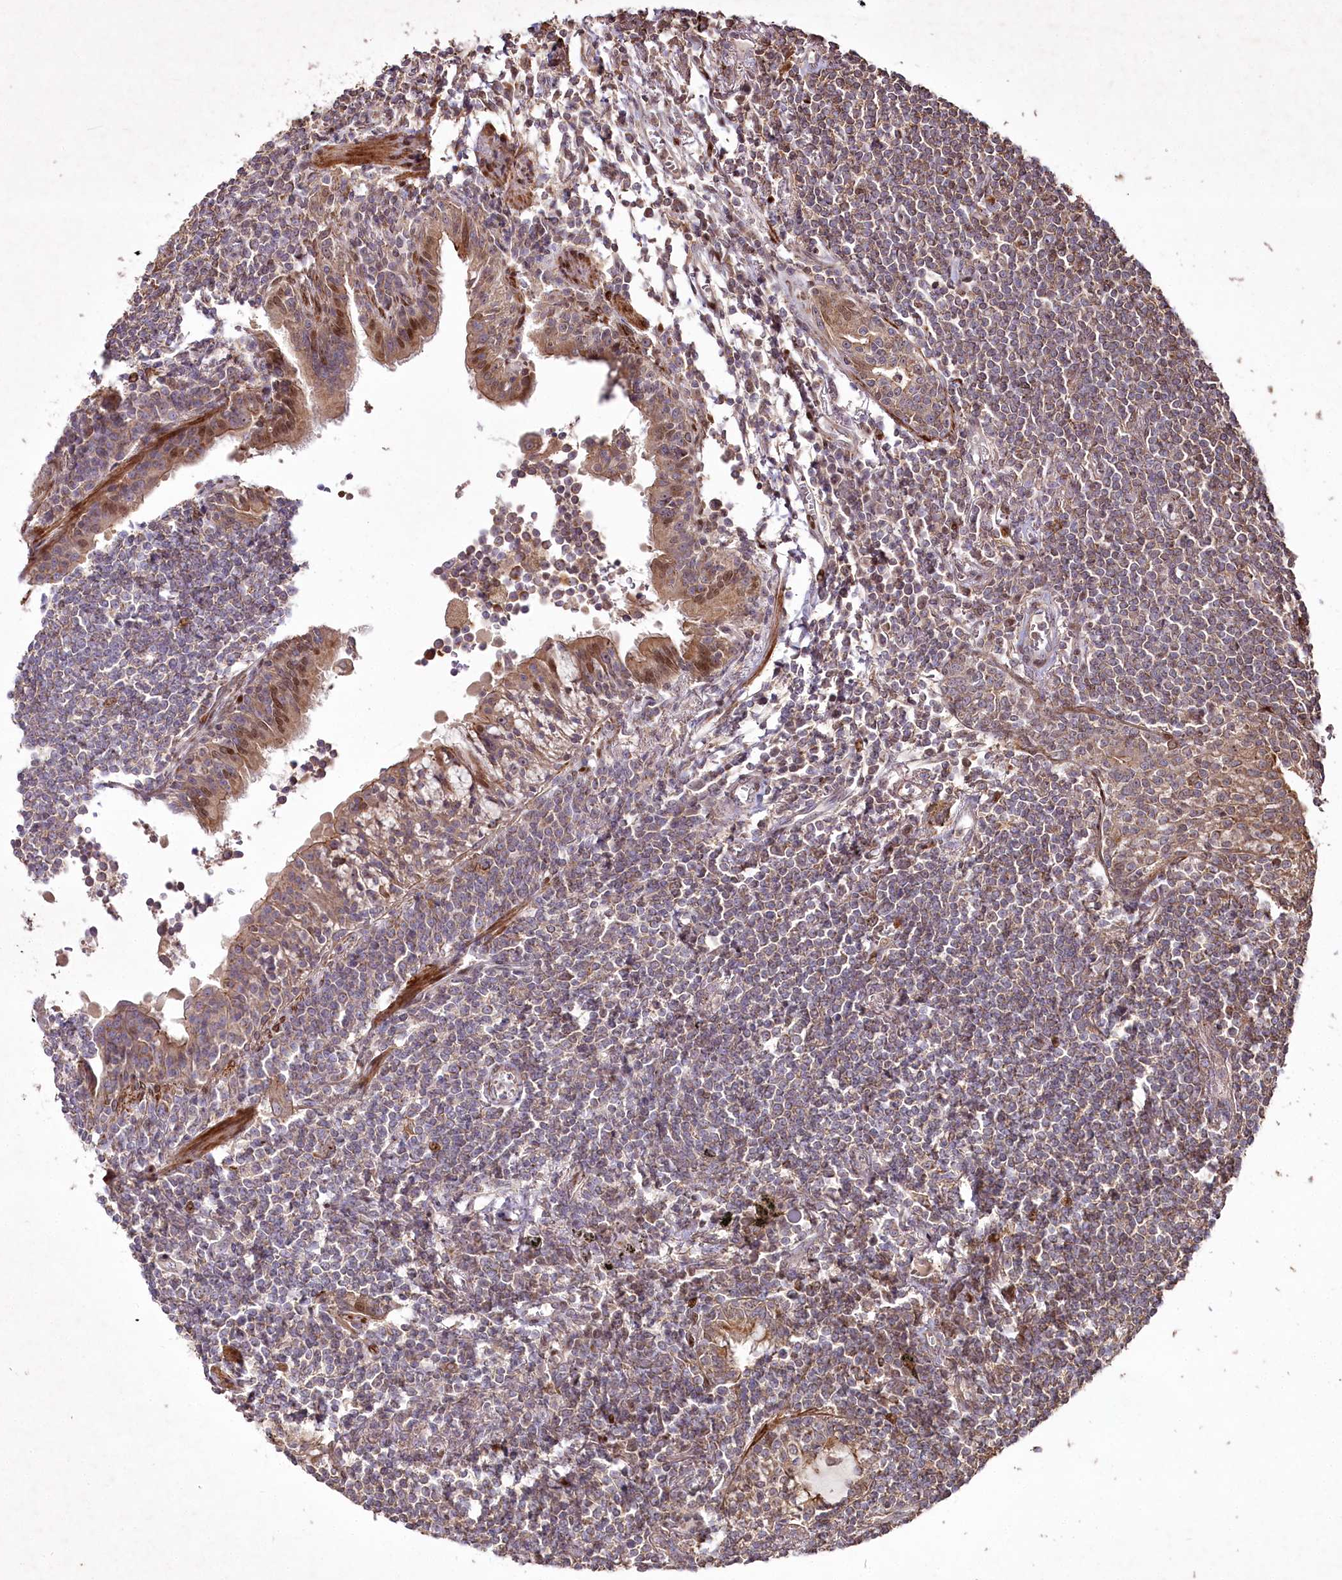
{"staining": {"intensity": "negative", "quantity": "none", "location": "none"}, "tissue": "lymphoma", "cell_type": "Tumor cells", "image_type": "cancer", "snomed": [{"axis": "morphology", "description": "Malignant lymphoma, non-Hodgkin's type, Low grade"}, {"axis": "topography", "description": "Lung"}], "caption": "Tumor cells show no significant expression in lymphoma.", "gene": "PSTK", "patient": {"sex": "female", "age": 71}}